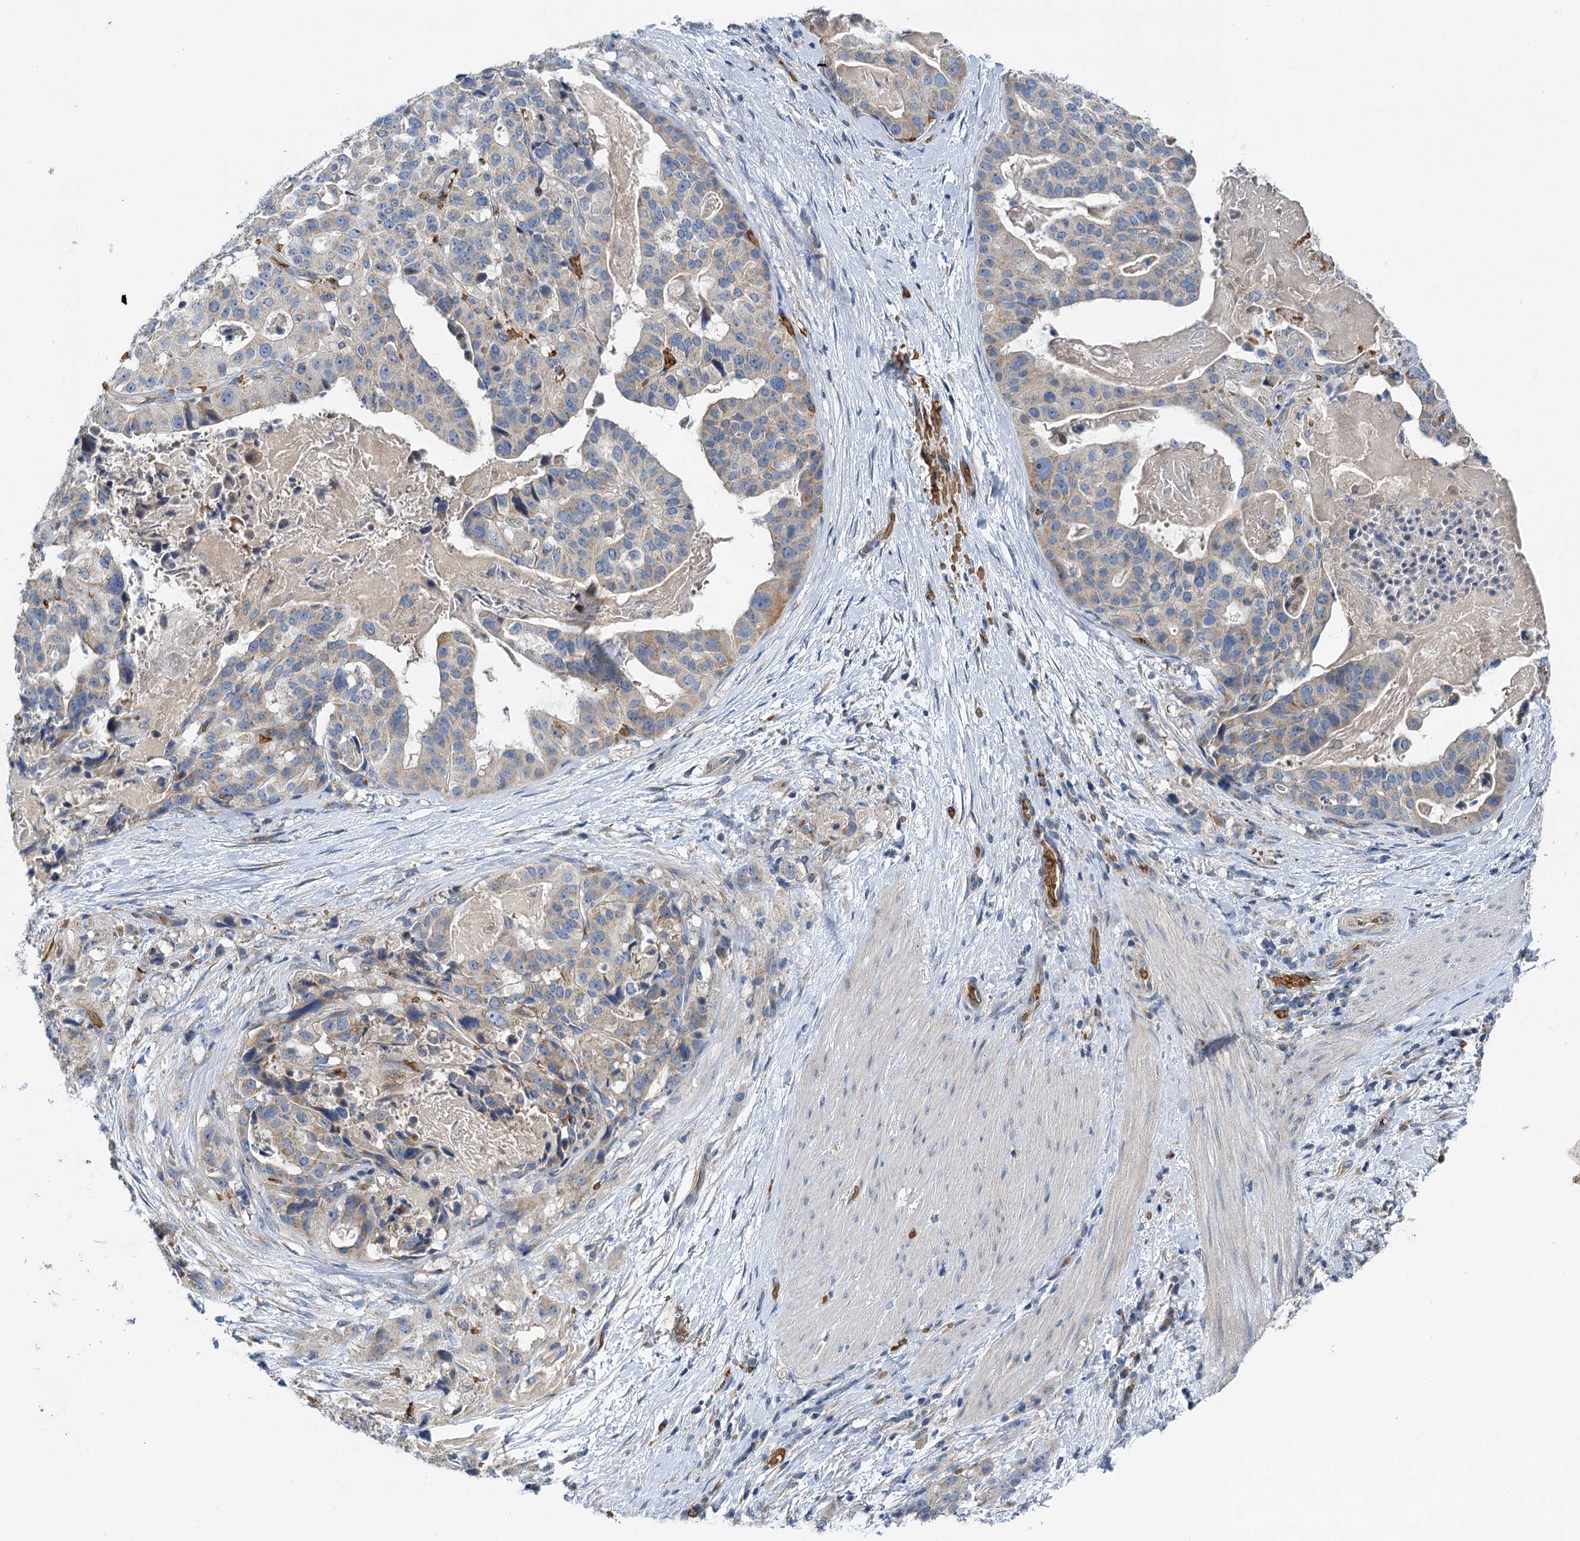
{"staining": {"intensity": "weak", "quantity": "<25%", "location": "cytoplasmic/membranous"}, "tissue": "stomach cancer", "cell_type": "Tumor cells", "image_type": "cancer", "snomed": [{"axis": "morphology", "description": "Adenocarcinoma, NOS"}, {"axis": "topography", "description": "Stomach"}], "caption": "Immunohistochemical staining of human stomach adenocarcinoma demonstrates no significant expression in tumor cells.", "gene": "BCS1L", "patient": {"sex": "male", "age": 48}}